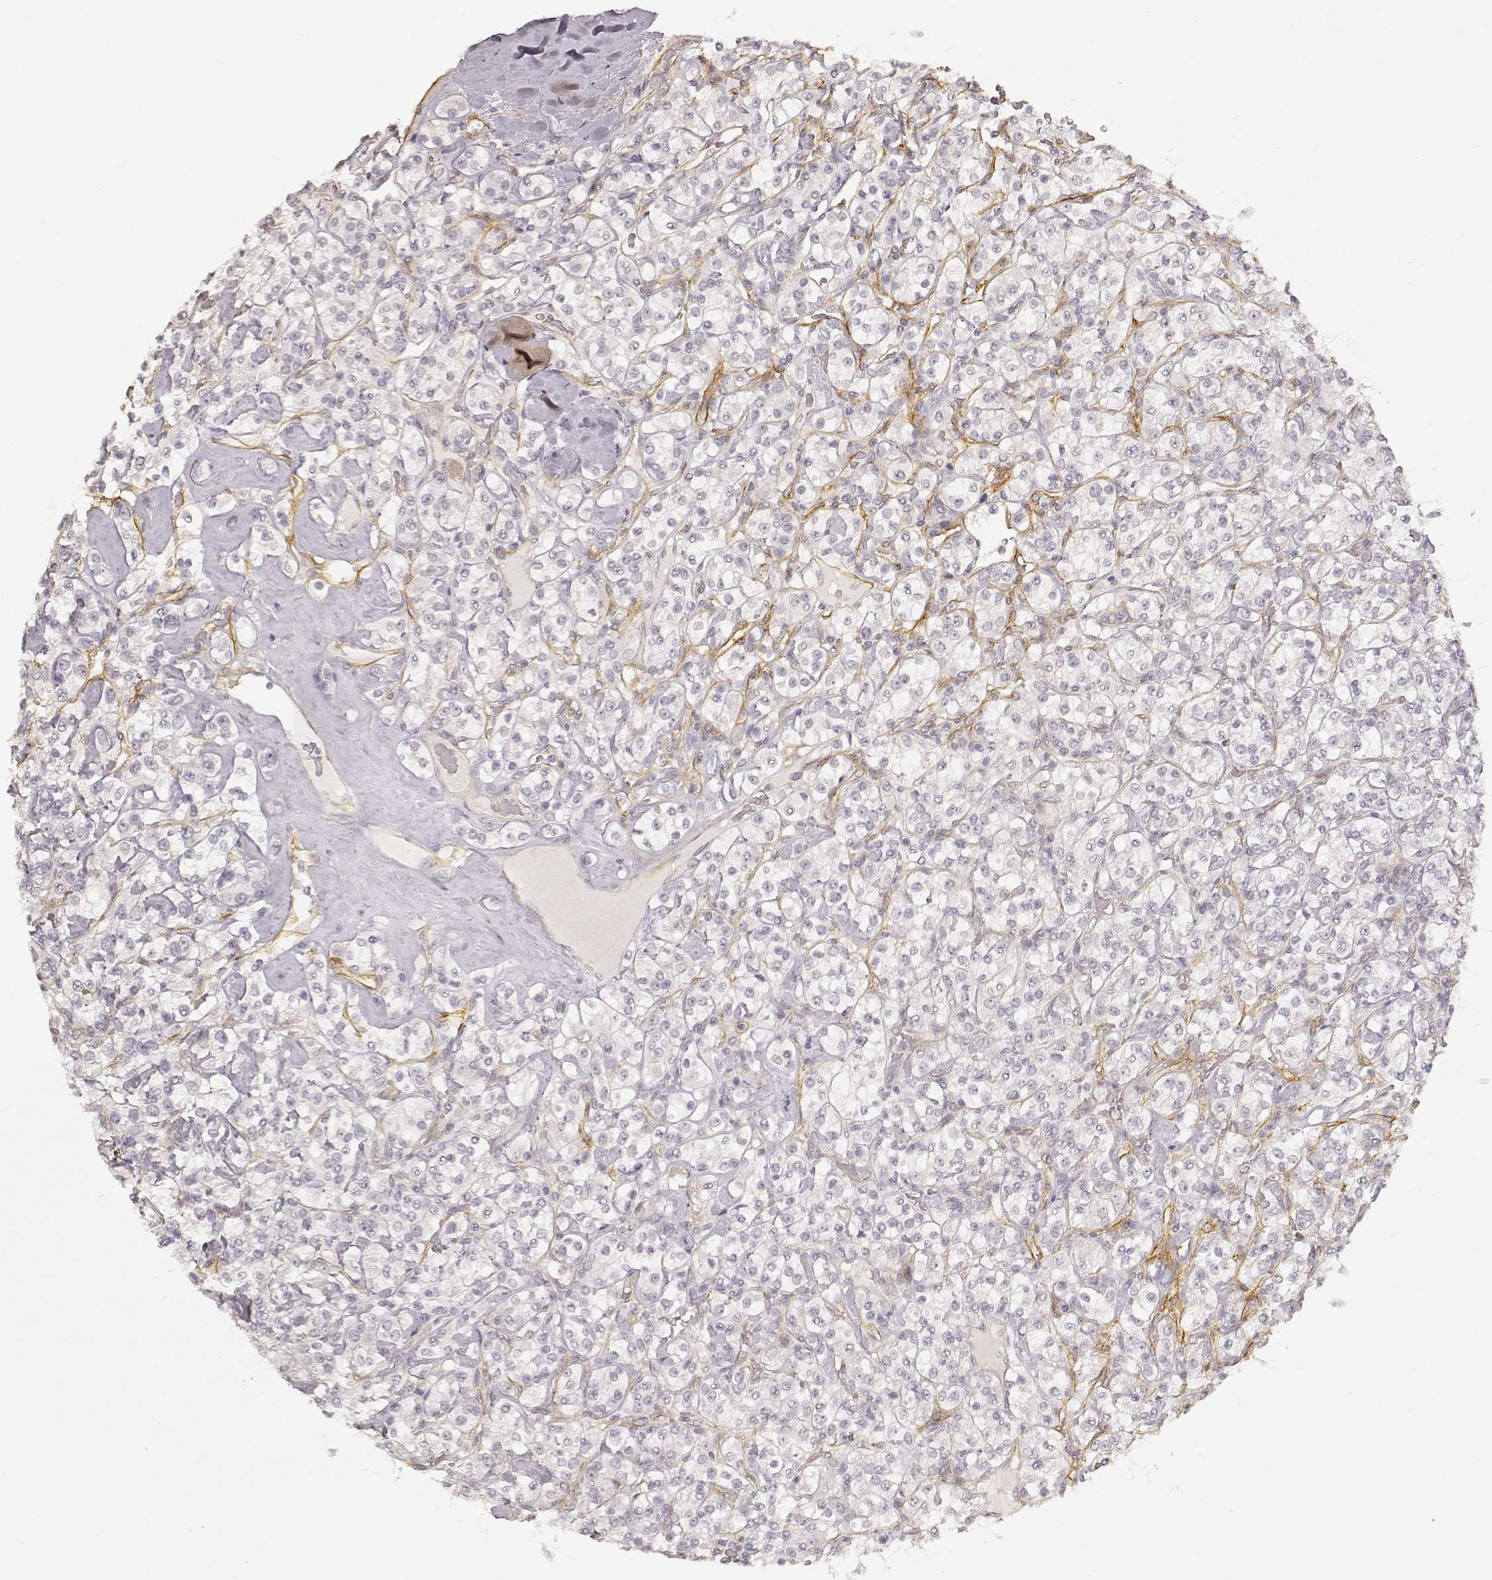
{"staining": {"intensity": "negative", "quantity": "none", "location": "none"}, "tissue": "renal cancer", "cell_type": "Tumor cells", "image_type": "cancer", "snomed": [{"axis": "morphology", "description": "Adenocarcinoma, NOS"}, {"axis": "topography", "description": "Kidney"}], "caption": "DAB immunohistochemical staining of renal cancer reveals no significant positivity in tumor cells.", "gene": "LAMA4", "patient": {"sex": "male", "age": 77}}